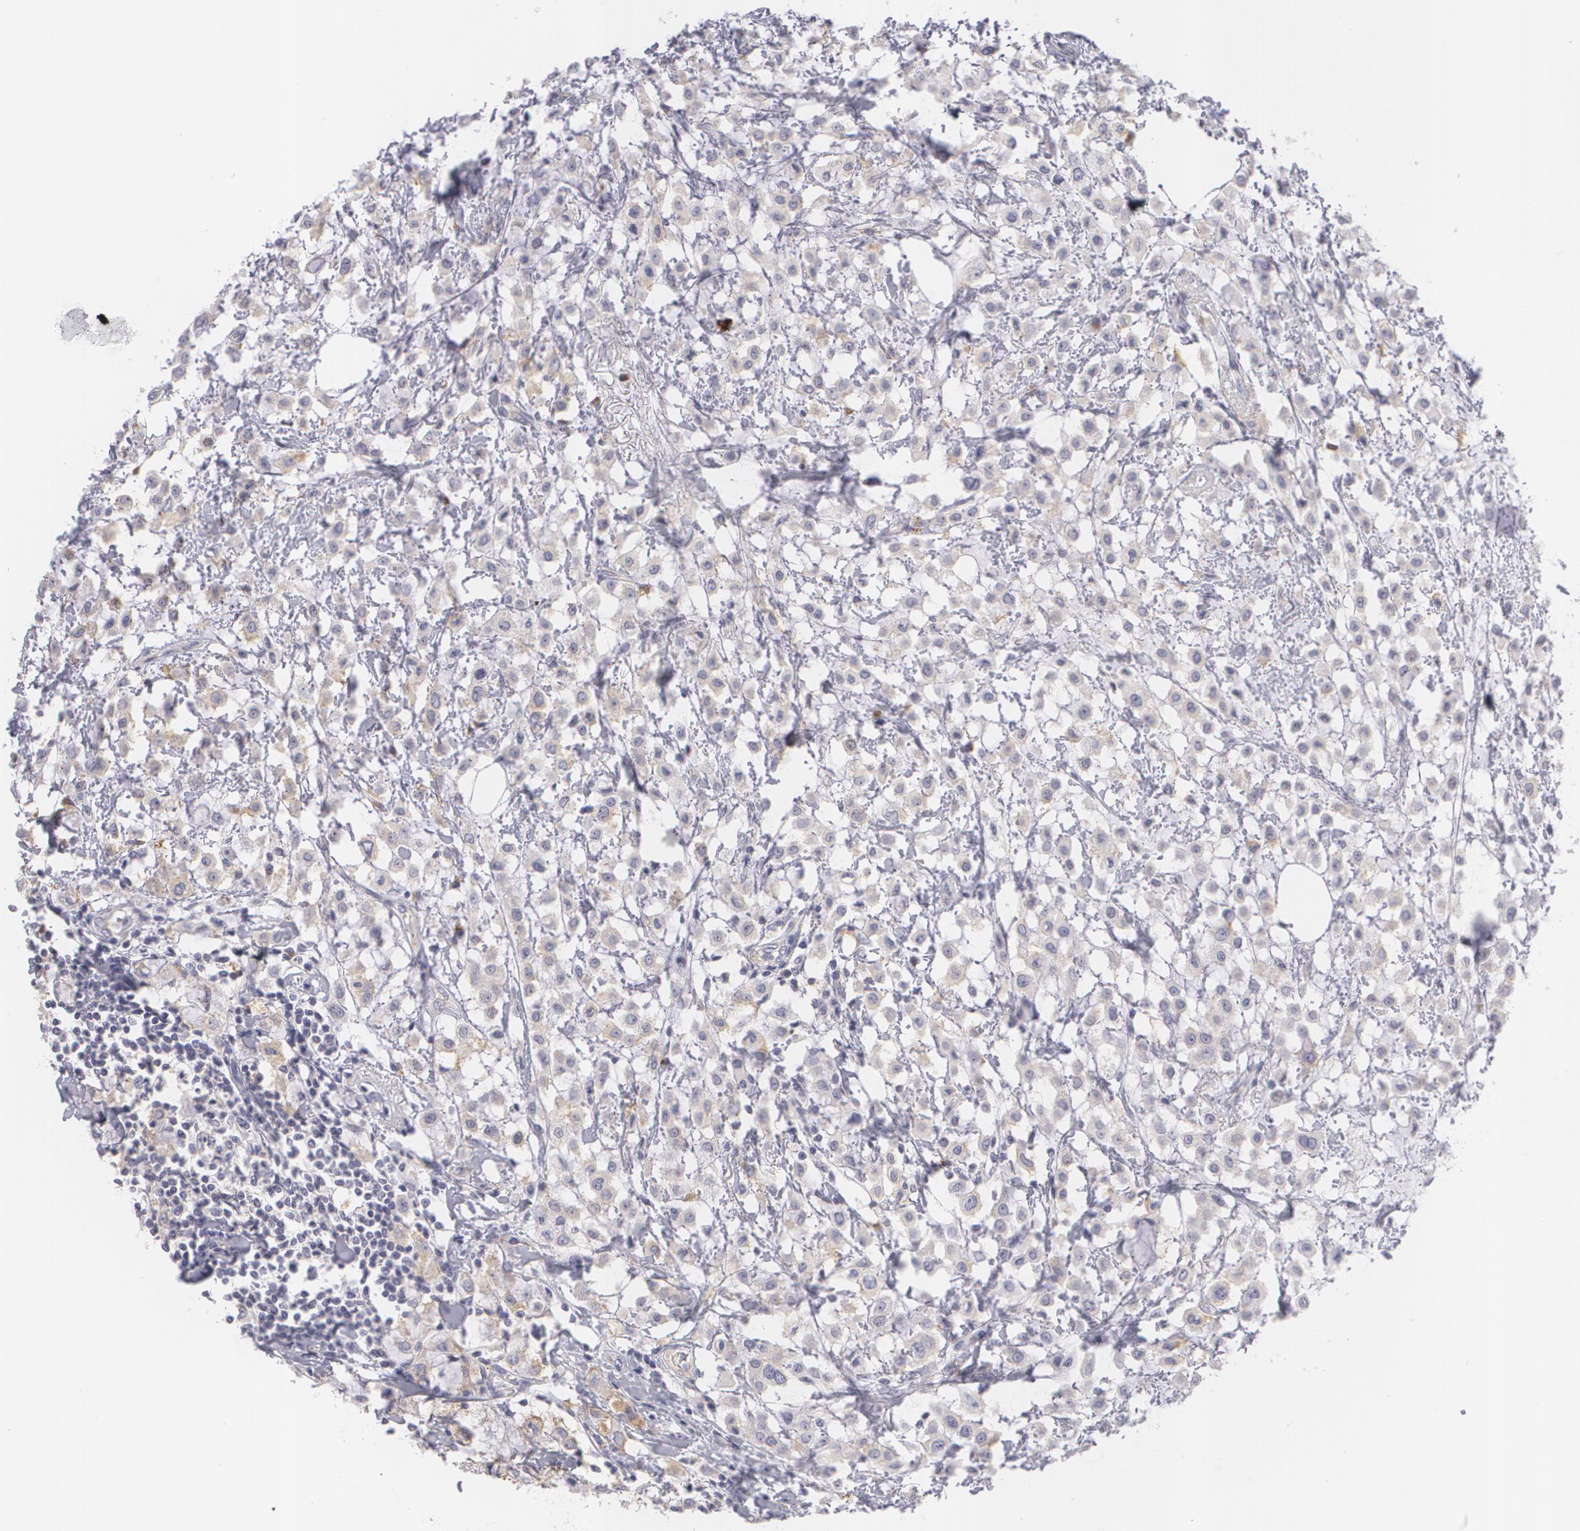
{"staining": {"intensity": "weak", "quantity": "25%-75%", "location": "cytoplasmic/membranous"}, "tissue": "breast cancer", "cell_type": "Tumor cells", "image_type": "cancer", "snomed": [{"axis": "morphology", "description": "Lobular carcinoma"}, {"axis": "topography", "description": "Breast"}], "caption": "Tumor cells reveal low levels of weak cytoplasmic/membranous positivity in approximately 25%-75% of cells in human lobular carcinoma (breast). The staining was performed using DAB to visualize the protein expression in brown, while the nuclei were stained in blue with hematoxylin (Magnification: 20x).", "gene": "MBNL3", "patient": {"sex": "female", "age": 85}}